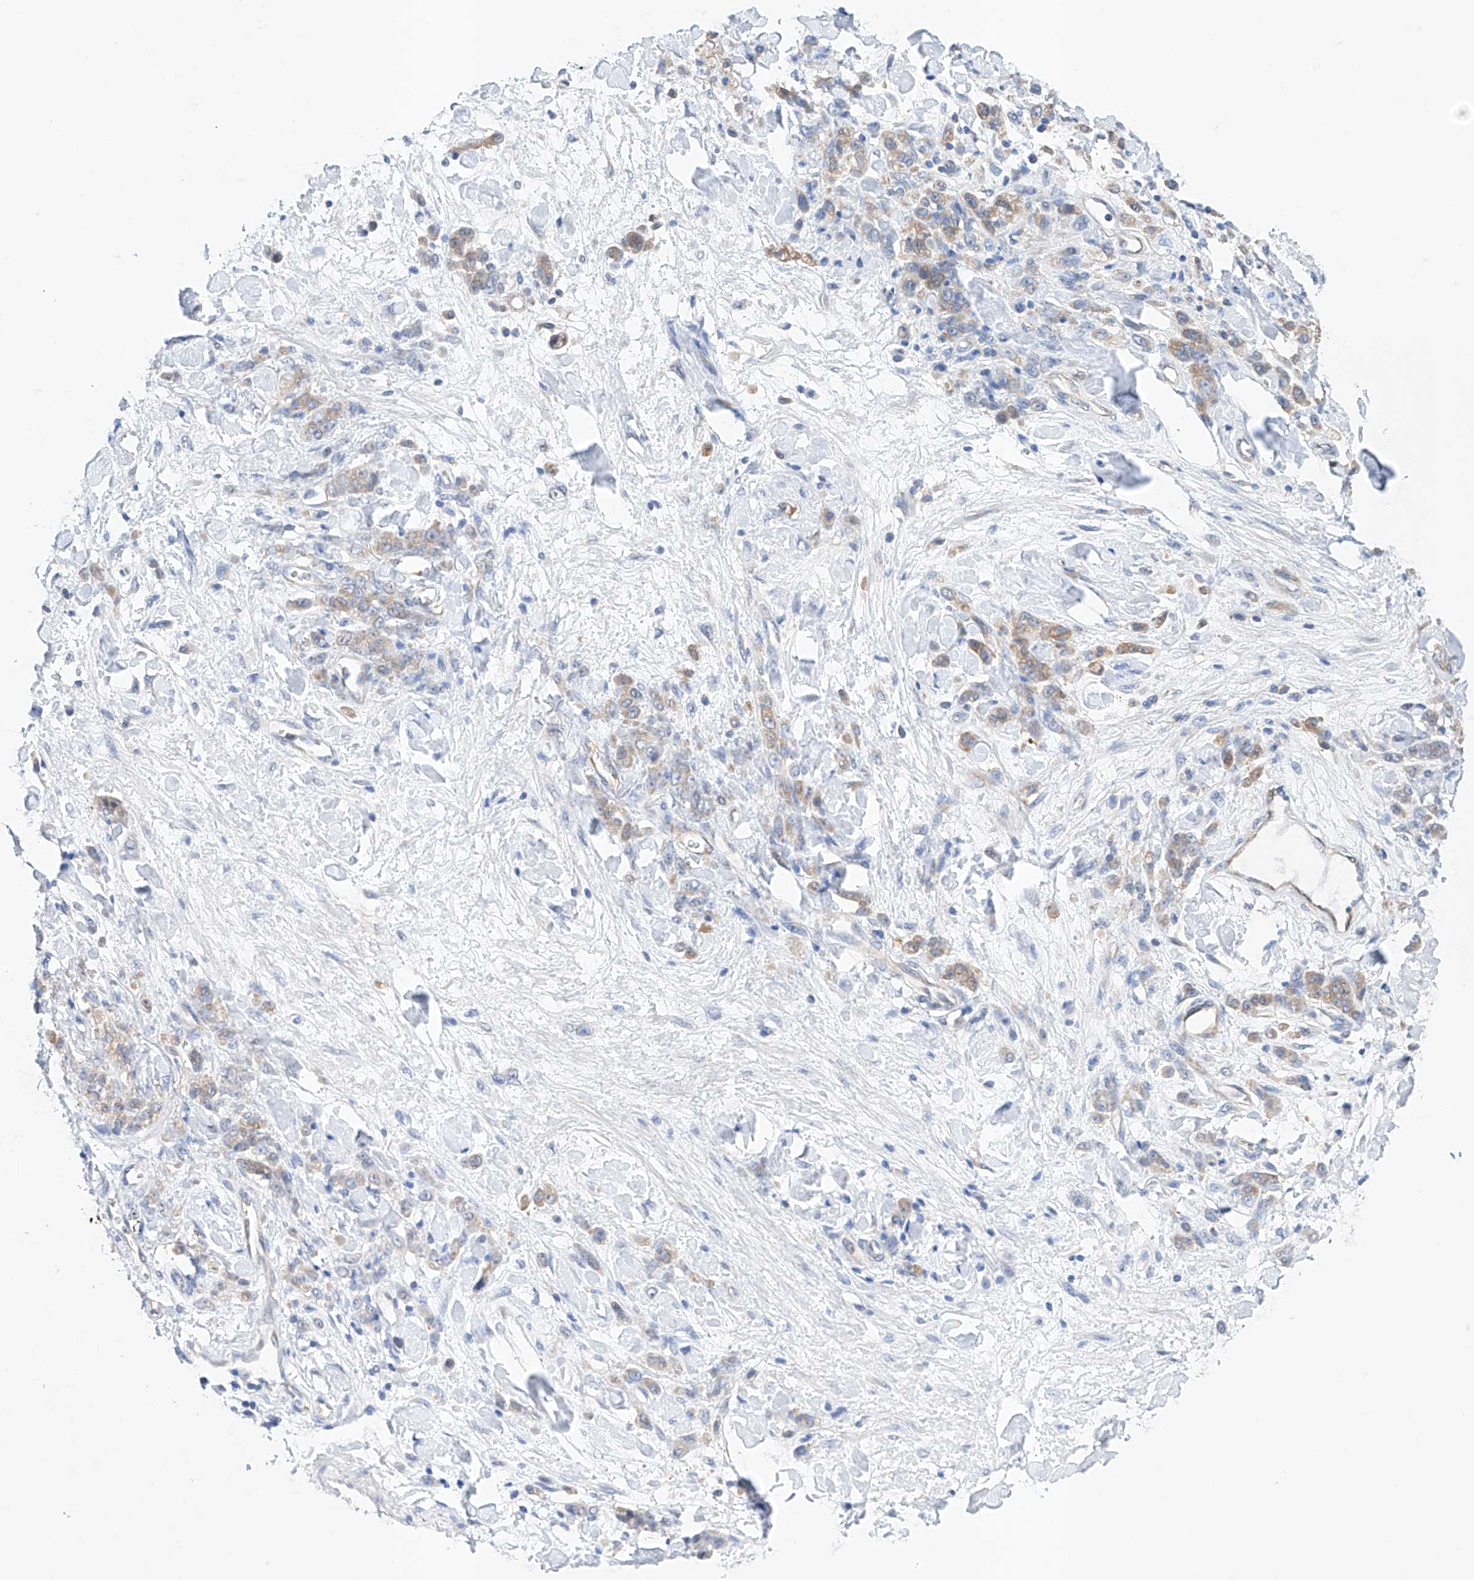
{"staining": {"intensity": "weak", "quantity": "25%-75%", "location": "cytoplasmic/membranous"}, "tissue": "stomach cancer", "cell_type": "Tumor cells", "image_type": "cancer", "snomed": [{"axis": "morphology", "description": "Normal tissue, NOS"}, {"axis": "morphology", "description": "Adenocarcinoma, NOS"}, {"axis": "topography", "description": "Stomach"}], "caption": "Tumor cells display low levels of weak cytoplasmic/membranous expression in approximately 25%-75% of cells in stomach adenocarcinoma.", "gene": "TIMM23", "patient": {"sex": "male", "age": 82}}